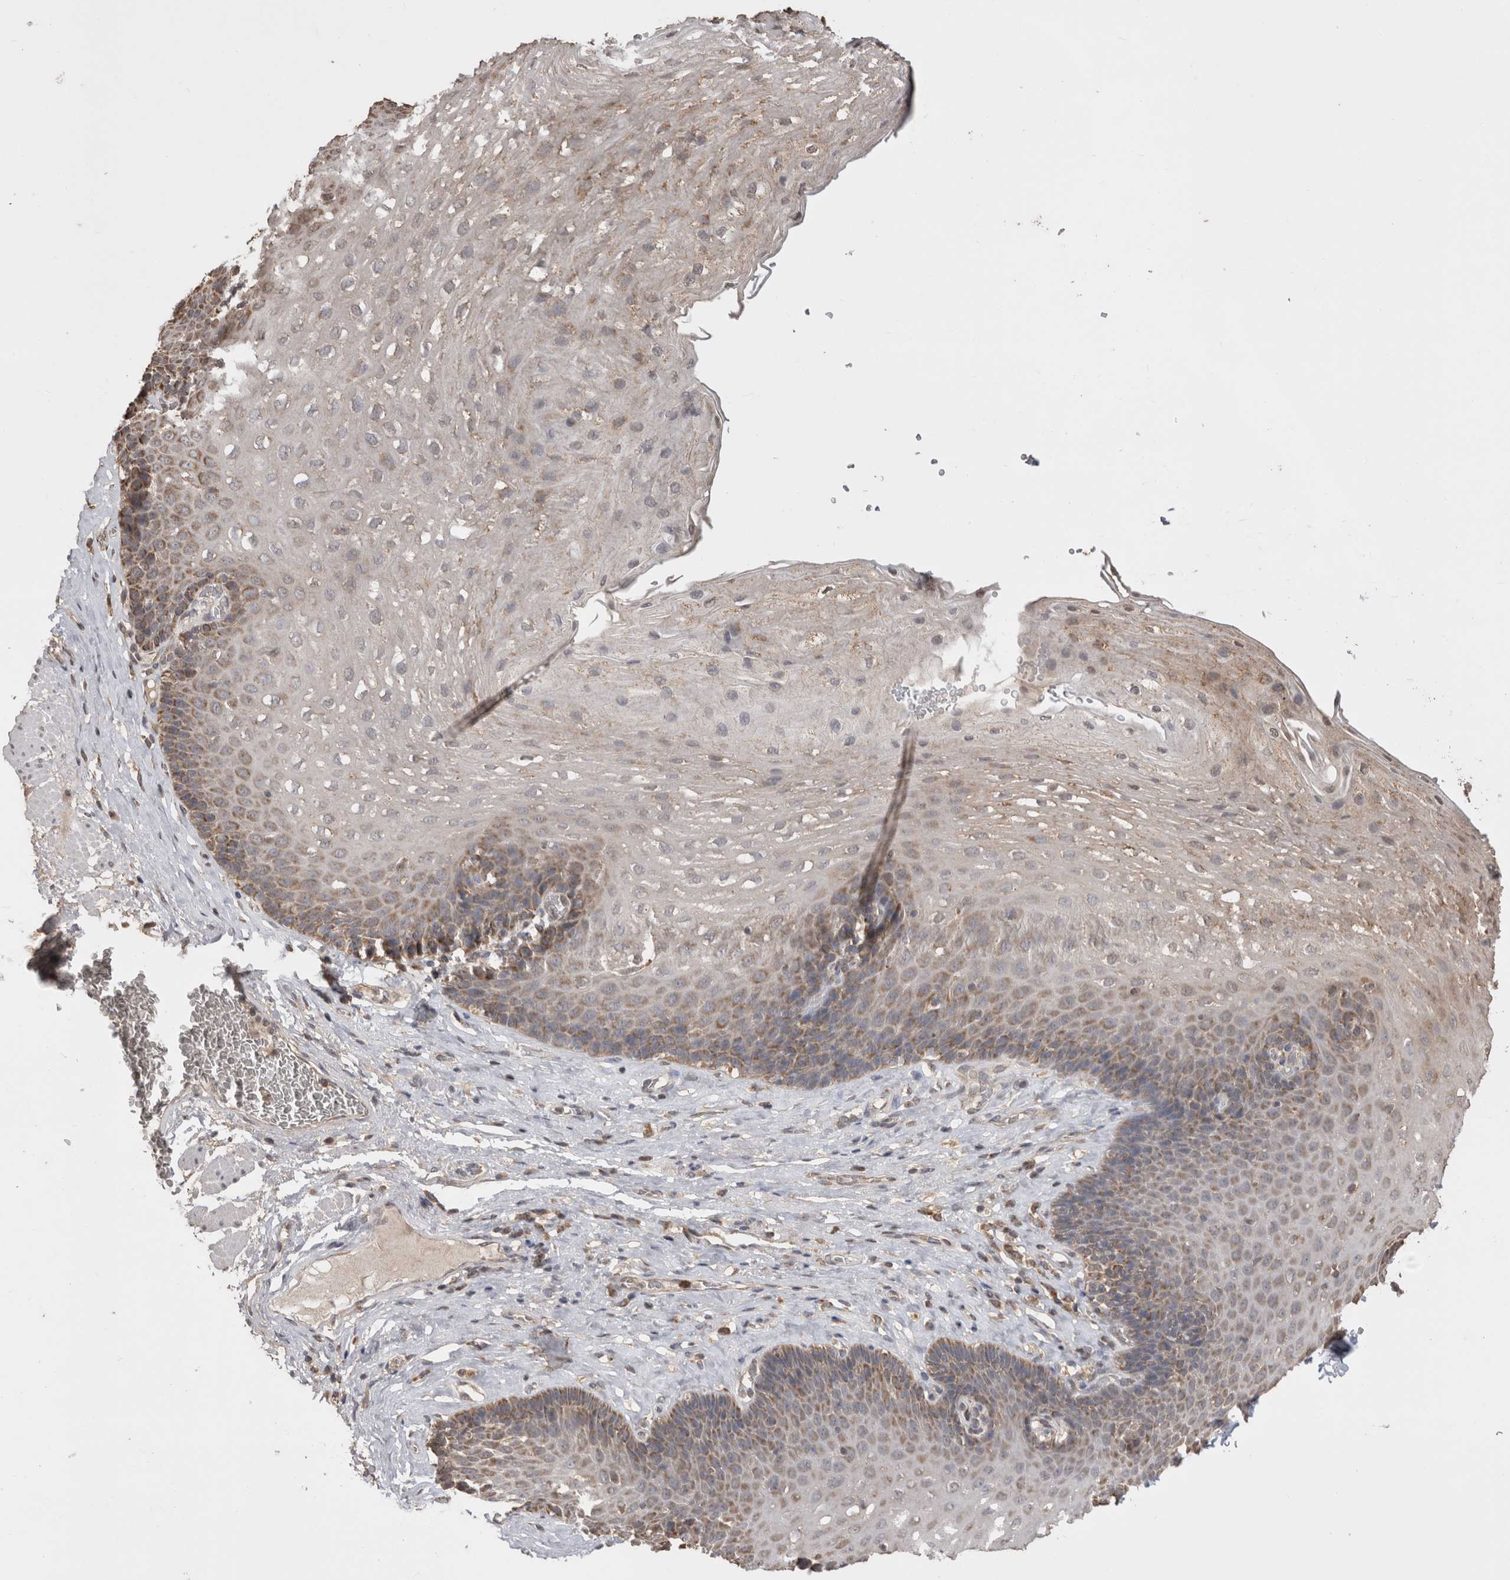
{"staining": {"intensity": "weak", "quantity": "25%-75%", "location": "cytoplasmic/membranous"}, "tissue": "esophagus", "cell_type": "Squamous epithelial cells", "image_type": "normal", "snomed": [{"axis": "morphology", "description": "Normal tissue, NOS"}, {"axis": "topography", "description": "Esophagus"}], "caption": "This image demonstrates benign esophagus stained with immunohistochemistry (IHC) to label a protein in brown. The cytoplasmic/membranous of squamous epithelial cells show weak positivity for the protein. Nuclei are counter-stained blue.", "gene": "PREP", "patient": {"sex": "female", "age": 66}}